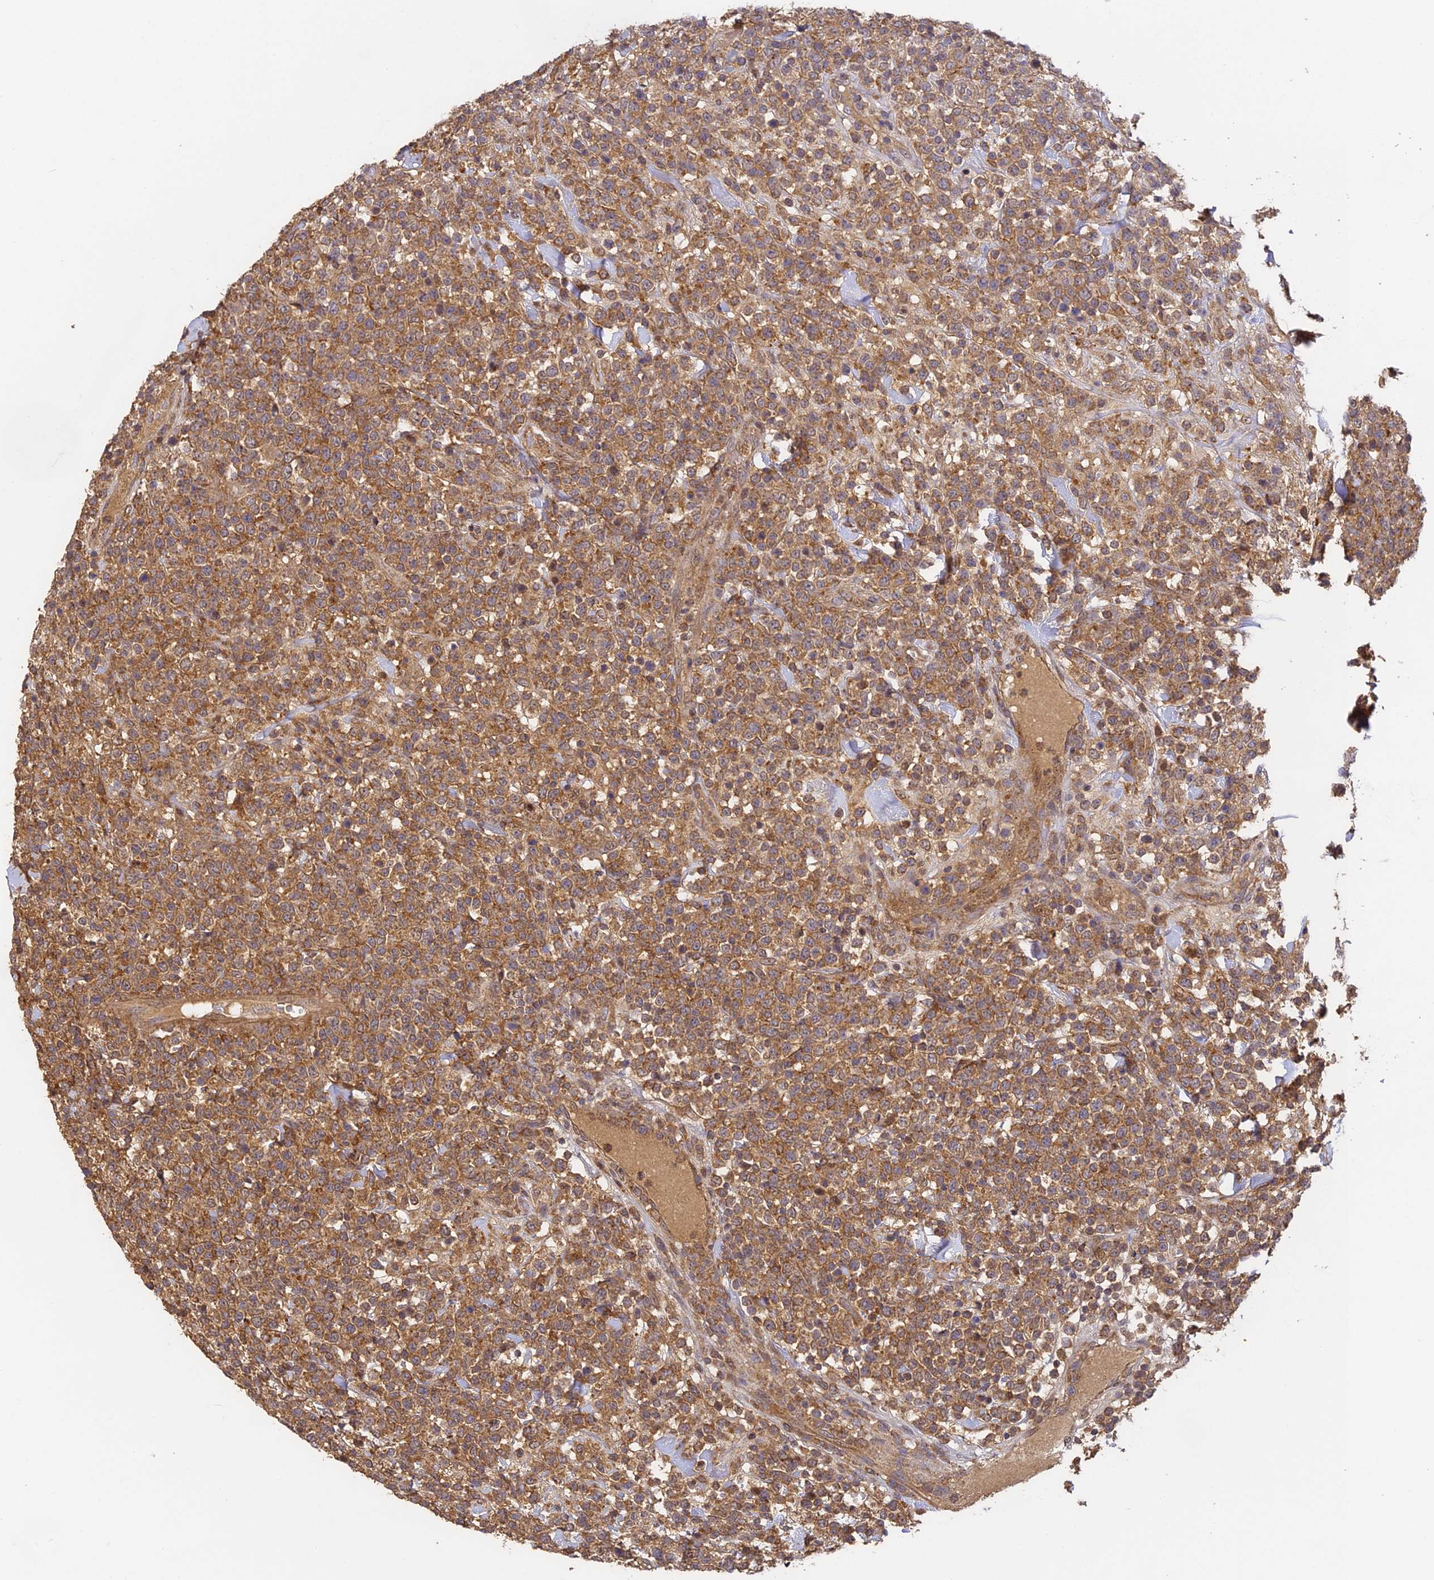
{"staining": {"intensity": "moderate", "quantity": ">75%", "location": "cytoplasmic/membranous"}, "tissue": "lymphoma", "cell_type": "Tumor cells", "image_type": "cancer", "snomed": [{"axis": "morphology", "description": "Malignant lymphoma, non-Hodgkin's type, High grade"}, {"axis": "topography", "description": "Colon"}], "caption": "Malignant lymphoma, non-Hodgkin's type (high-grade) stained with a protein marker exhibits moderate staining in tumor cells.", "gene": "ZNF443", "patient": {"sex": "female", "age": 53}}